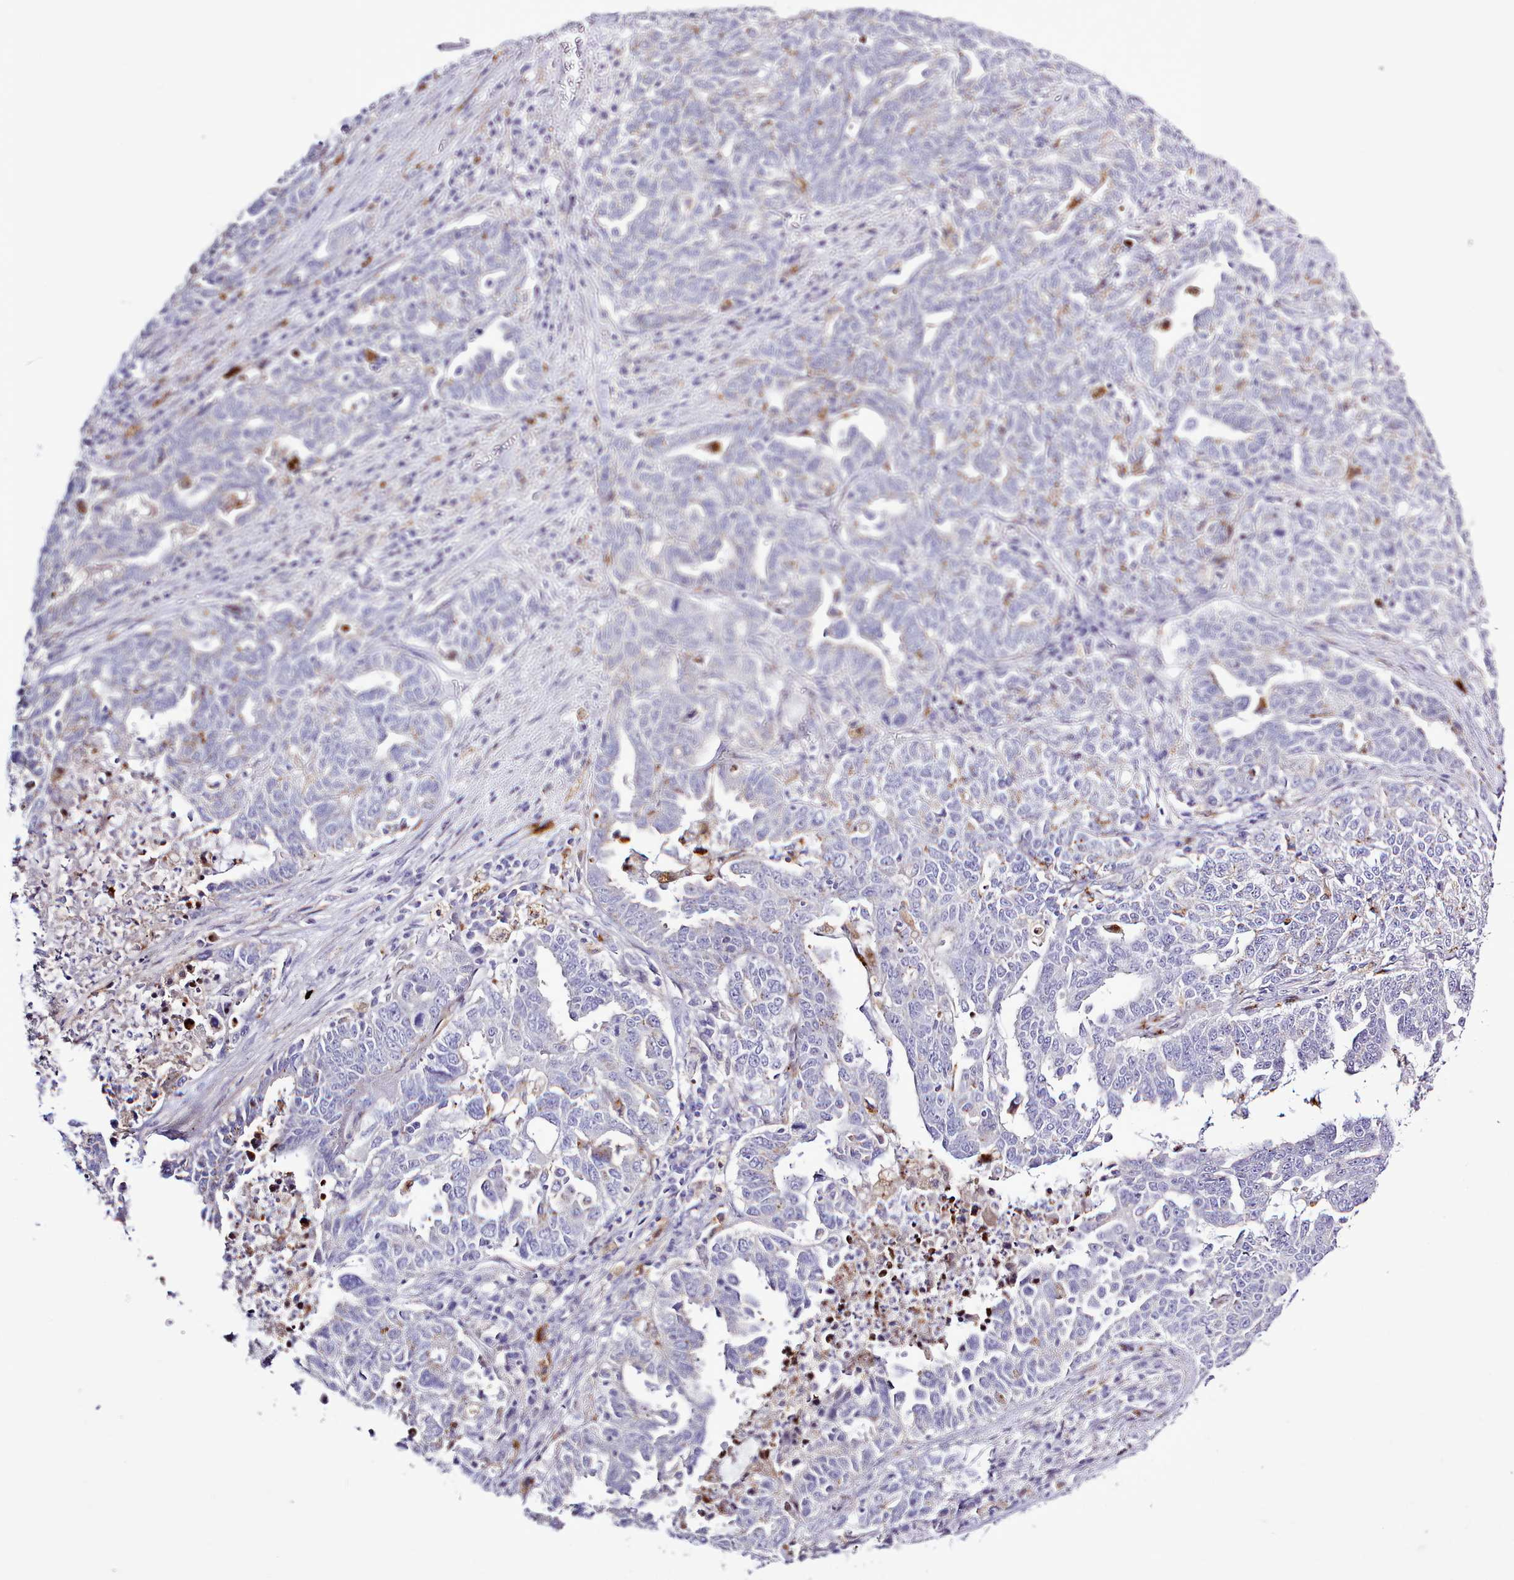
{"staining": {"intensity": "negative", "quantity": "none", "location": "none"}, "tissue": "ovarian cancer", "cell_type": "Tumor cells", "image_type": "cancer", "snomed": [{"axis": "morphology", "description": "Carcinoma, endometroid"}, {"axis": "topography", "description": "Ovary"}], "caption": "A histopathology image of human ovarian cancer (endometroid carcinoma) is negative for staining in tumor cells.", "gene": "SRD5A1", "patient": {"sex": "female", "age": 62}}